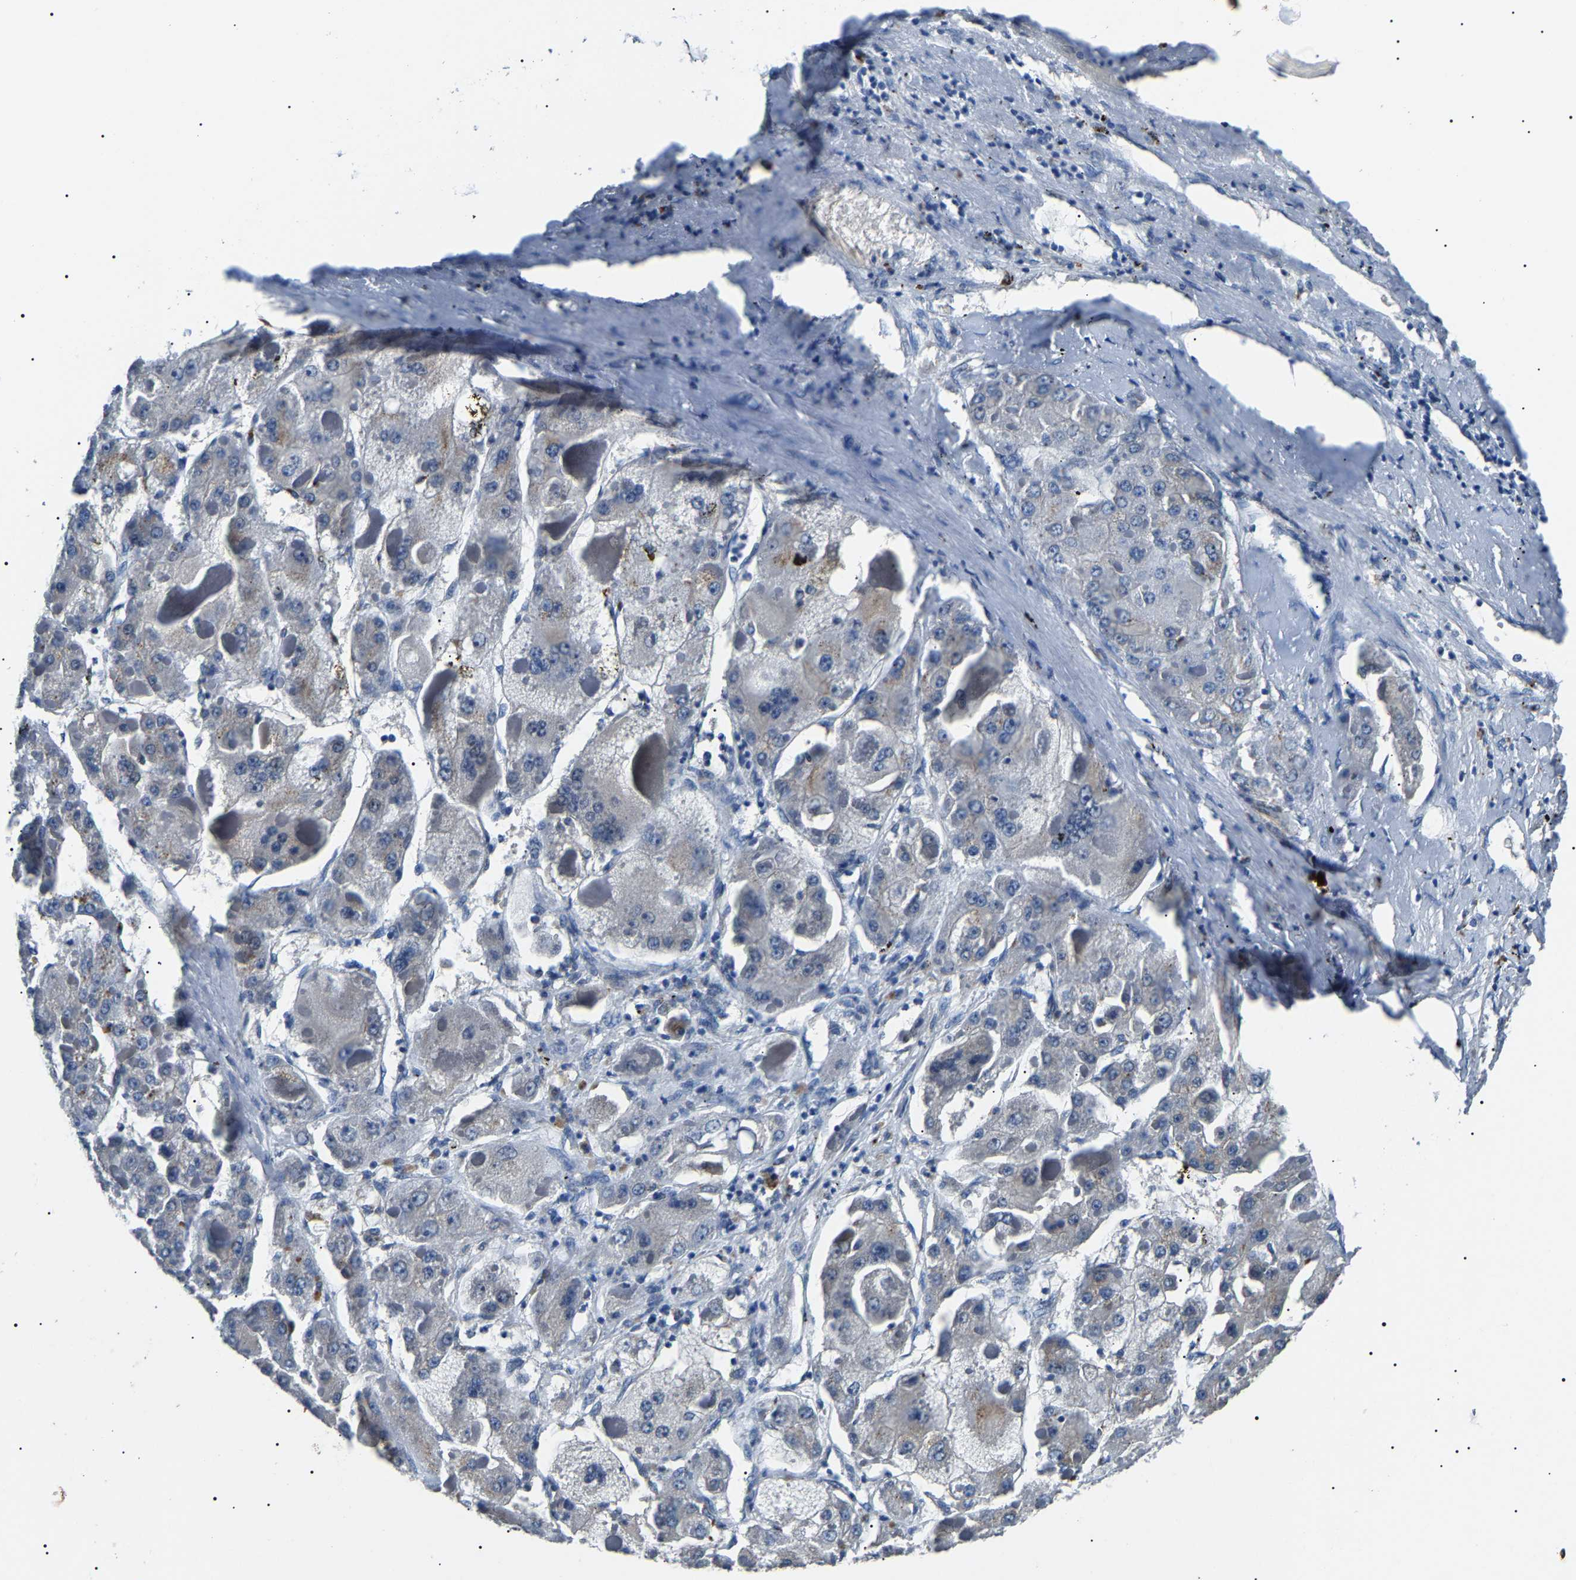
{"staining": {"intensity": "weak", "quantity": "<25%", "location": "cytoplasmic/membranous"}, "tissue": "liver cancer", "cell_type": "Tumor cells", "image_type": "cancer", "snomed": [{"axis": "morphology", "description": "Carcinoma, Hepatocellular, NOS"}, {"axis": "topography", "description": "Liver"}], "caption": "Liver hepatocellular carcinoma was stained to show a protein in brown. There is no significant expression in tumor cells.", "gene": "KLK15", "patient": {"sex": "female", "age": 73}}